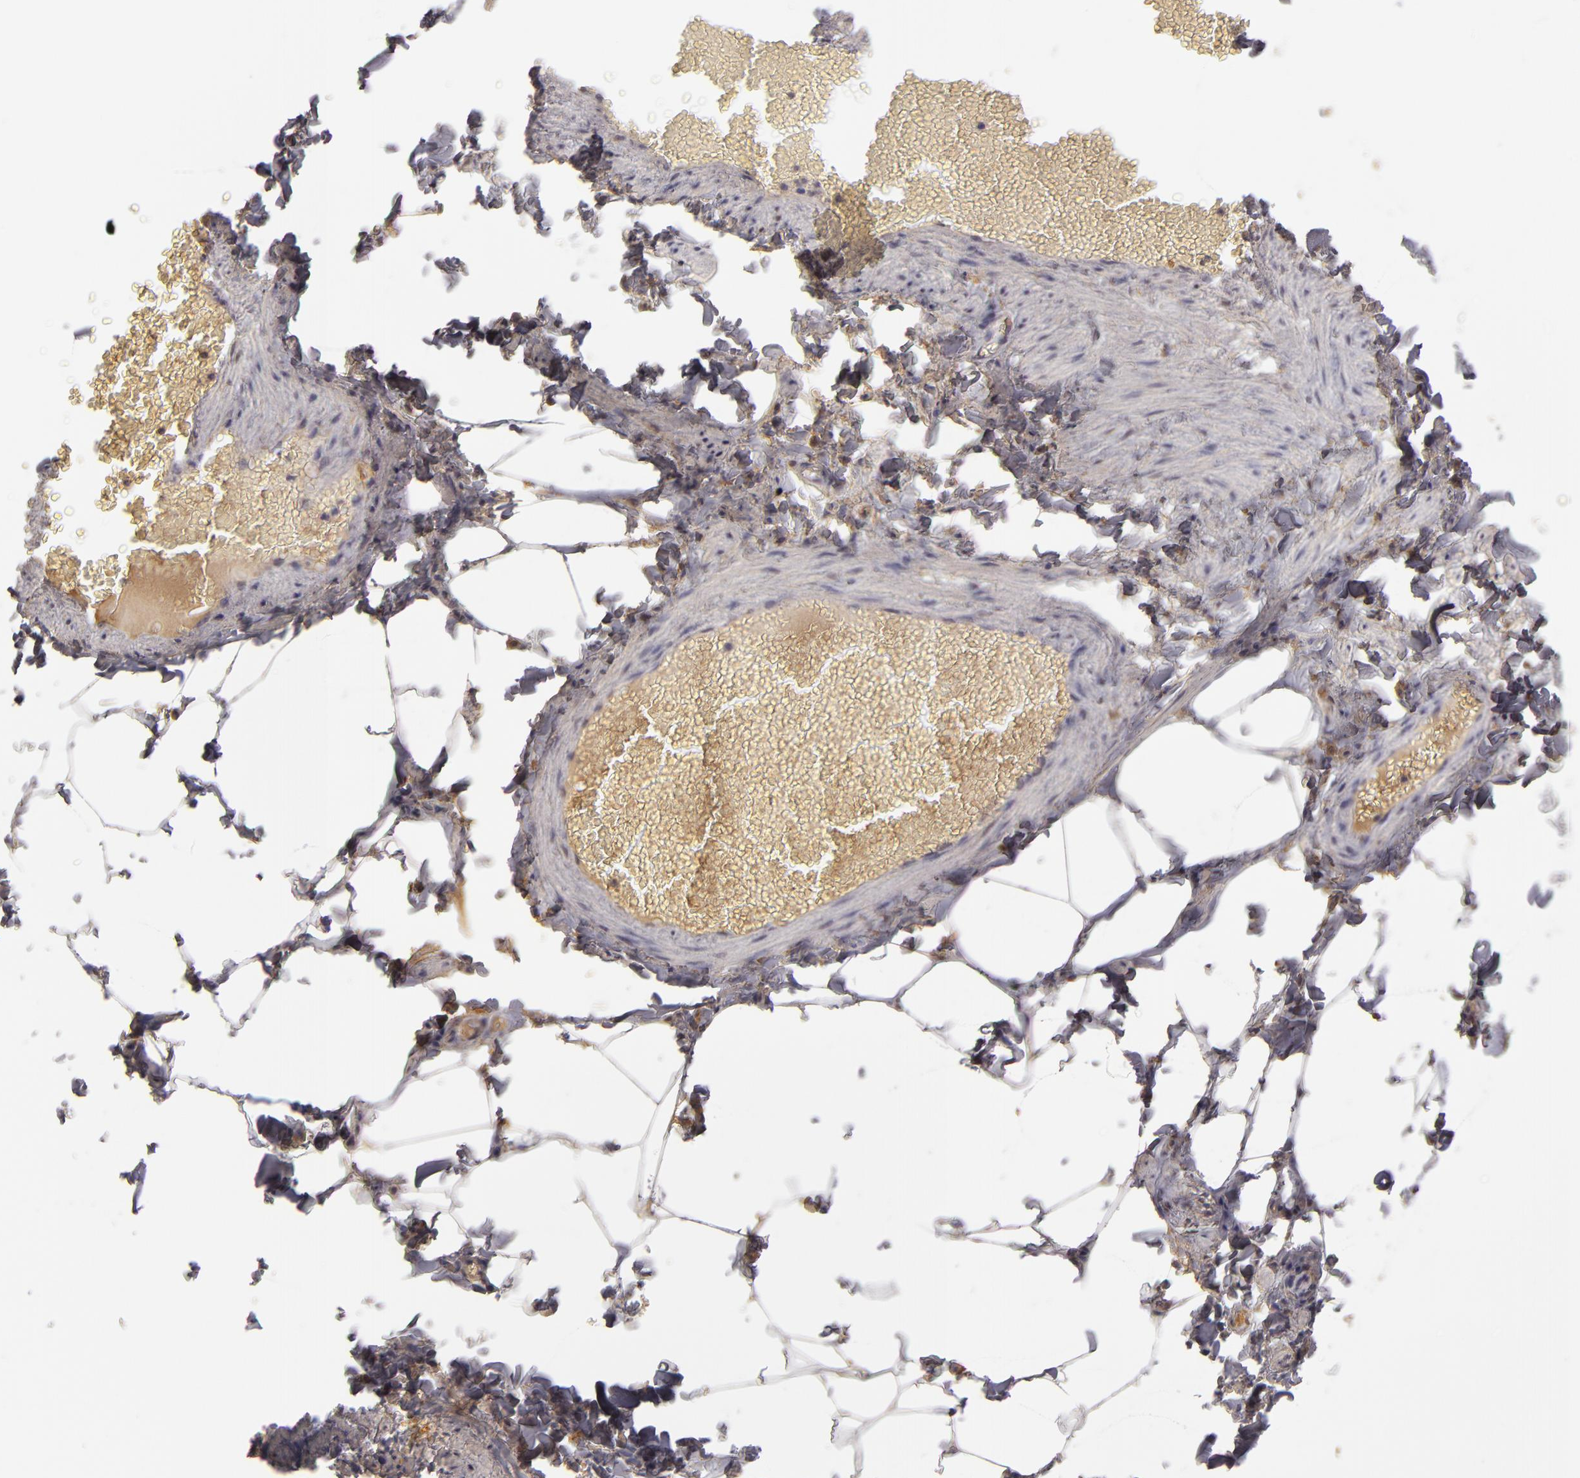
{"staining": {"intensity": "moderate", "quantity": ">75%", "location": "cytoplasmic/membranous"}, "tissue": "adipose tissue", "cell_type": "Adipocytes", "image_type": "normal", "snomed": [{"axis": "morphology", "description": "Normal tissue, NOS"}, {"axis": "topography", "description": "Vascular tissue"}], "caption": "Benign adipose tissue exhibits moderate cytoplasmic/membranous staining in about >75% of adipocytes.", "gene": "SERPINA1", "patient": {"sex": "male", "age": 41}}